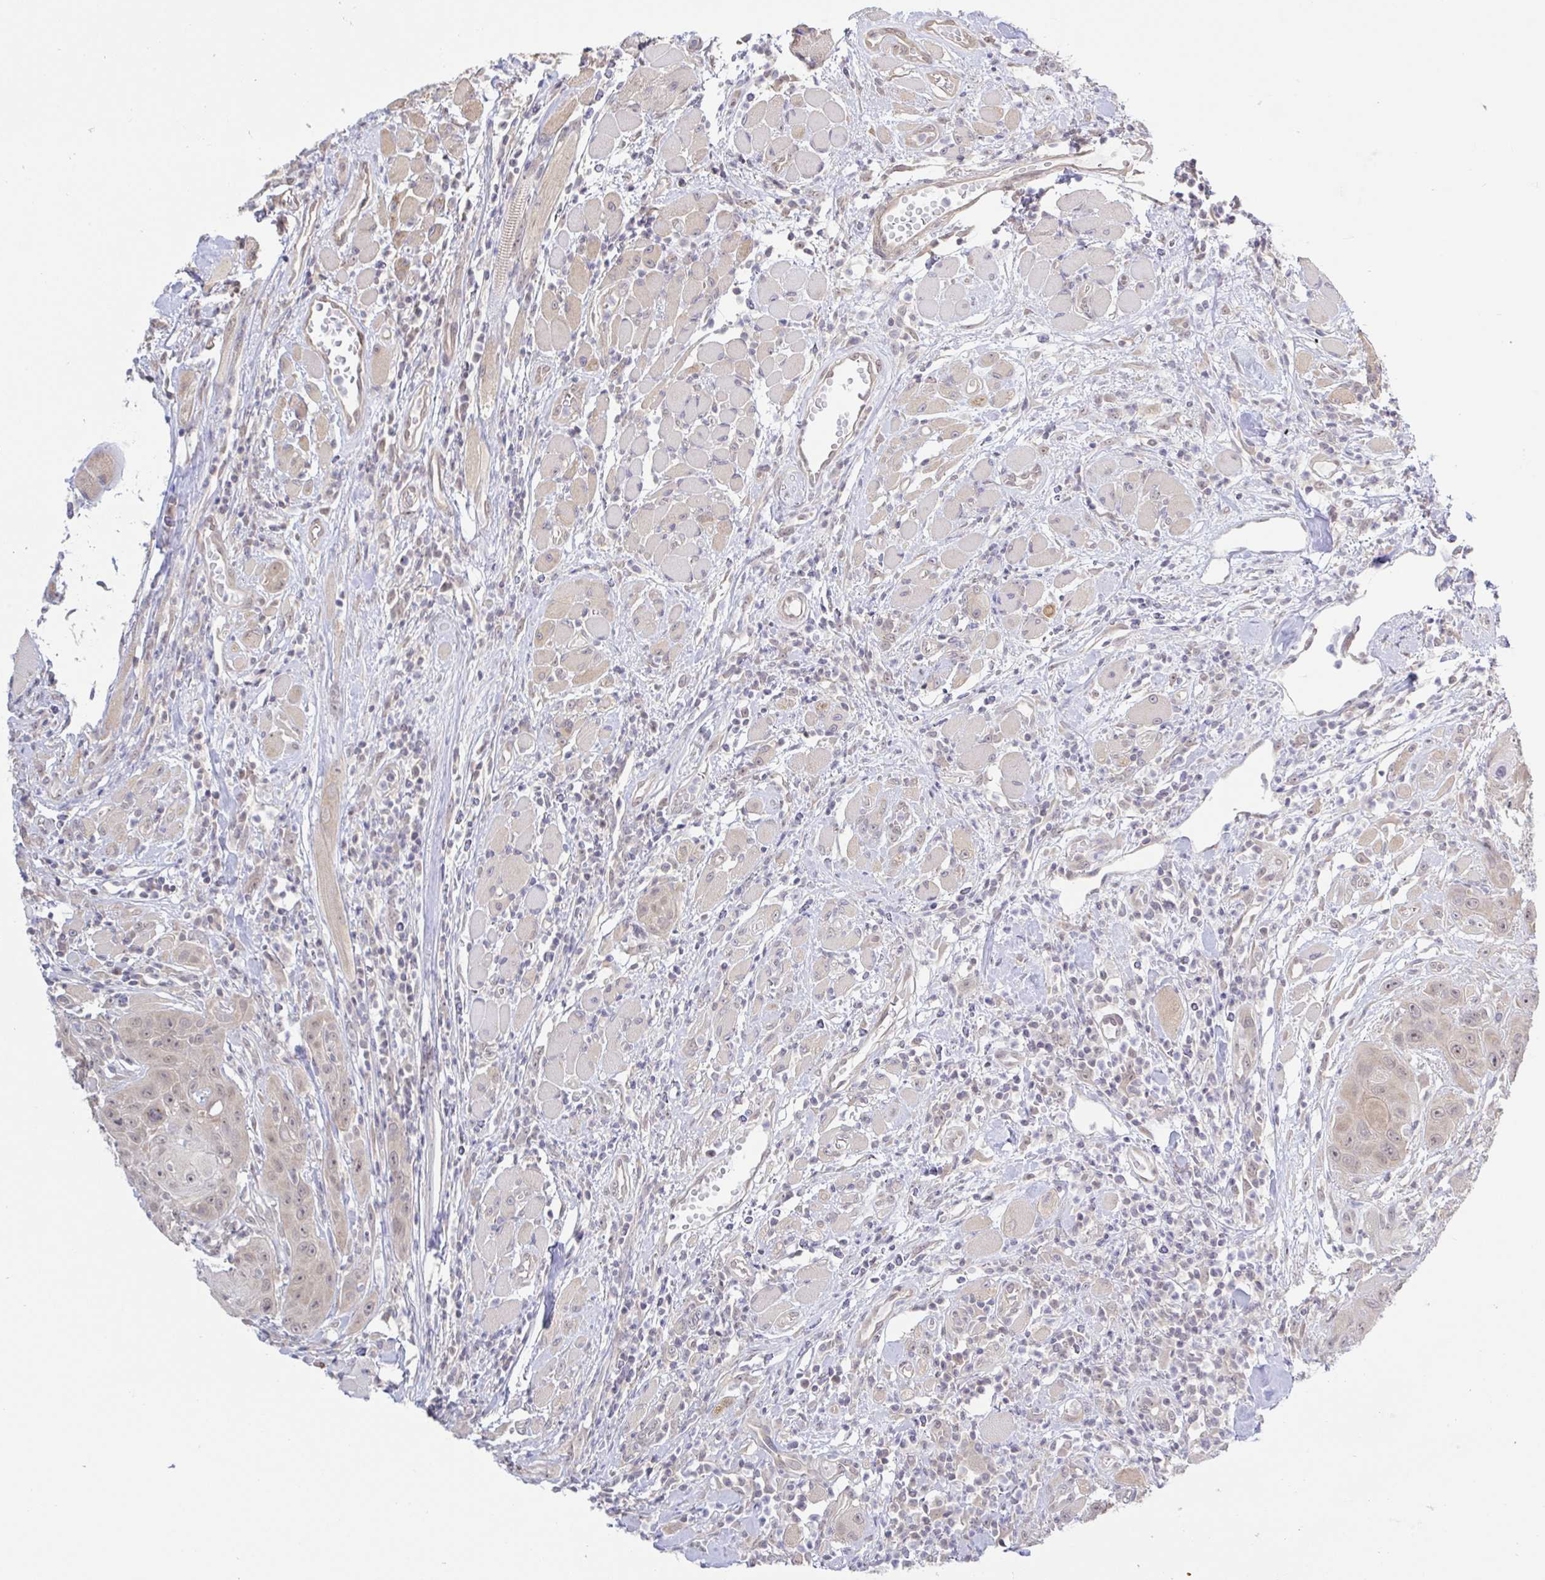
{"staining": {"intensity": "weak", "quantity": ">75%", "location": "nuclear"}, "tissue": "head and neck cancer", "cell_type": "Tumor cells", "image_type": "cancer", "snomed": [{"axis": "morphology", "description": "Squamous cell carcinoma, NOS"}, {"axis": "topography", "description": "Head-Neck"}], "caption": "Immunohistochemistry (DAB (3,3'-diaminobenzidine)) staining of squamous cell carcinoma (head and neck) demonstrates weak nuclear protein staining in approximately >75% of tumor cells.", "gene": "HYPK", "patient": {"sex": "female", "age": 59}}